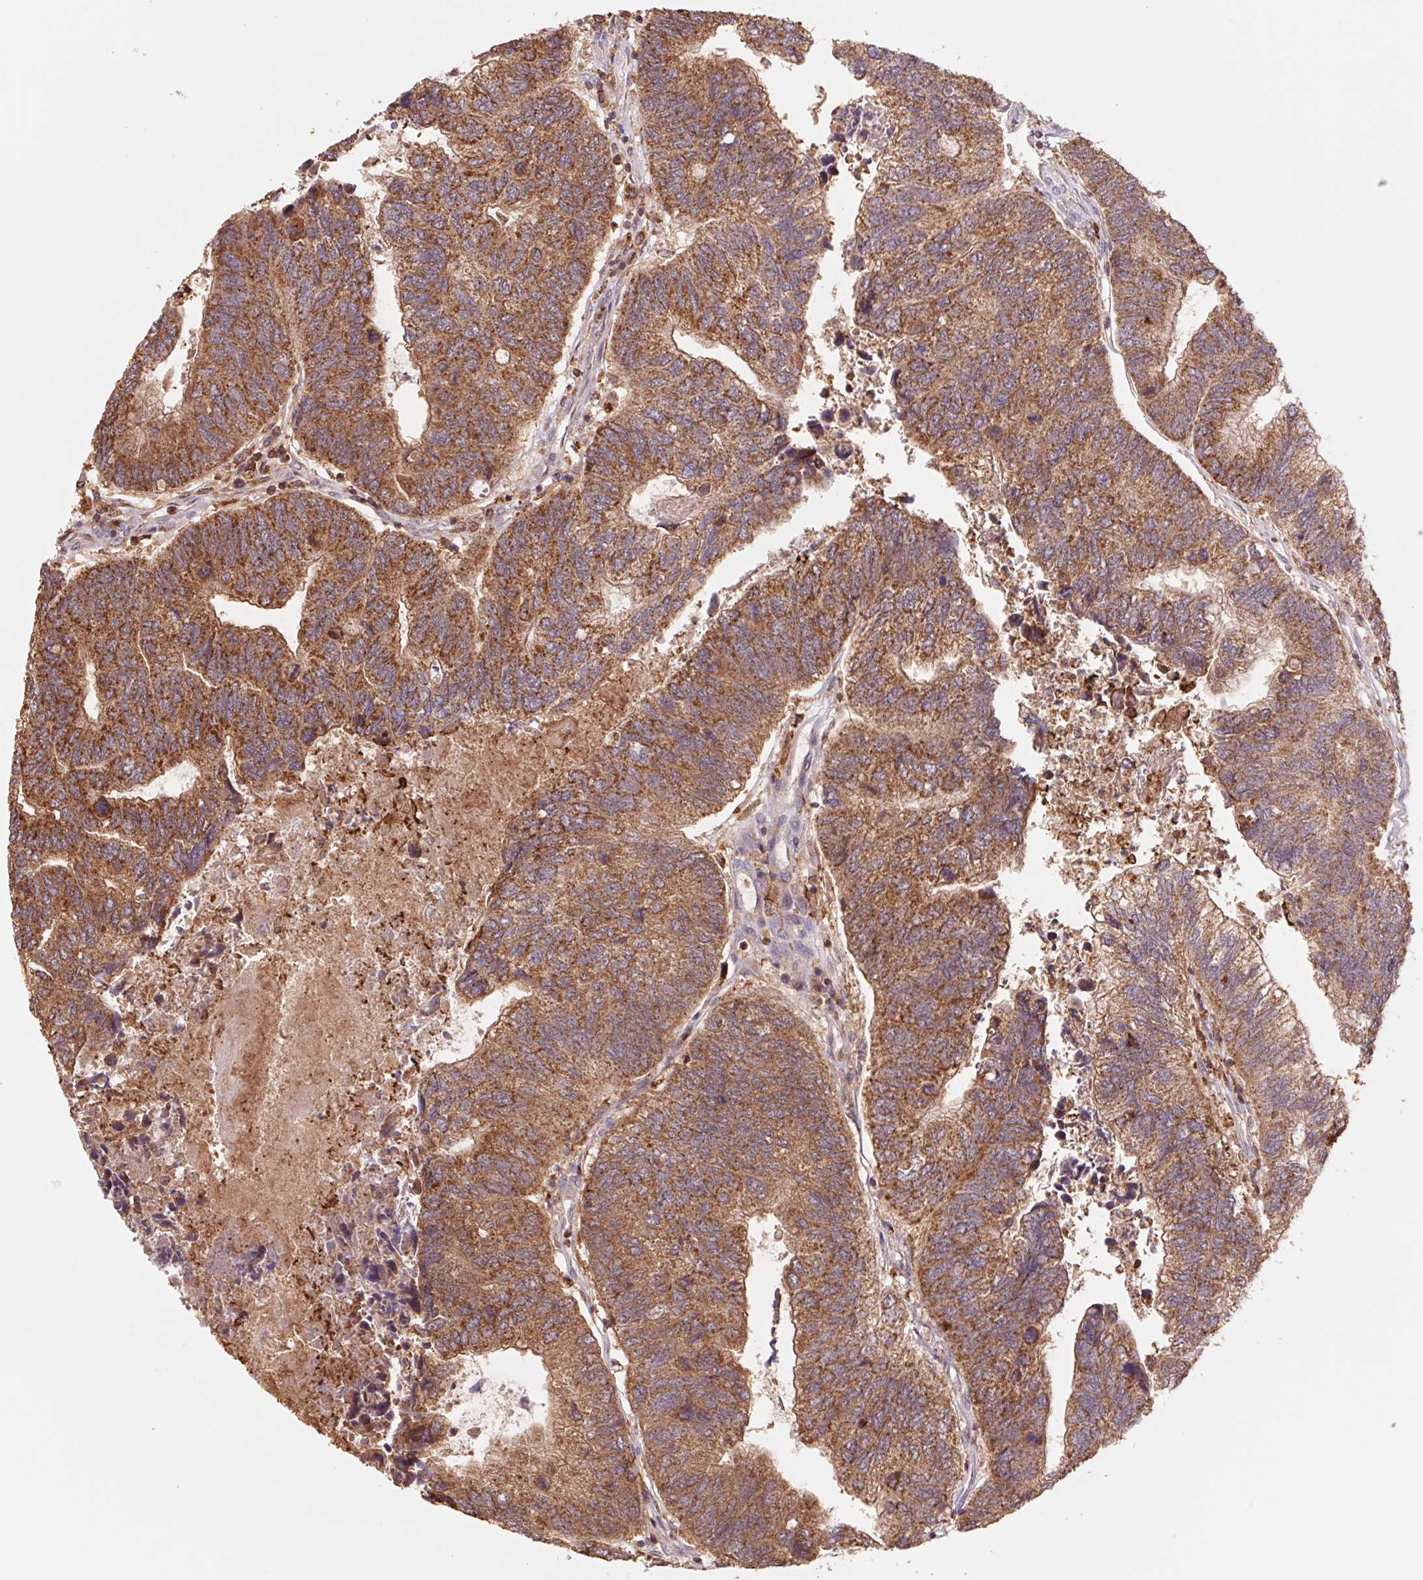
{"staining": {"intensity": "strong", "quantity": ">75%", "location": "cytoplasmic/membranous"}, "tissue": "colorectal cancer", "cell_type": "Tumor cells", "image_type": "cancer", "snomed": [{"axis": "morphology", "description": "Adenocarcinoma, NOS"}, {"axis": "topography", "description": "Colon"}], "caption": "Brown immunohistochemical staining in human colorectal cancer (adenocarcinoma) demonstrates strong cytoplasmic/membranous expression in approximately >75% of tumor cells.", "gene": "URM1", "patient": {"sex": "female", "age": 67}}